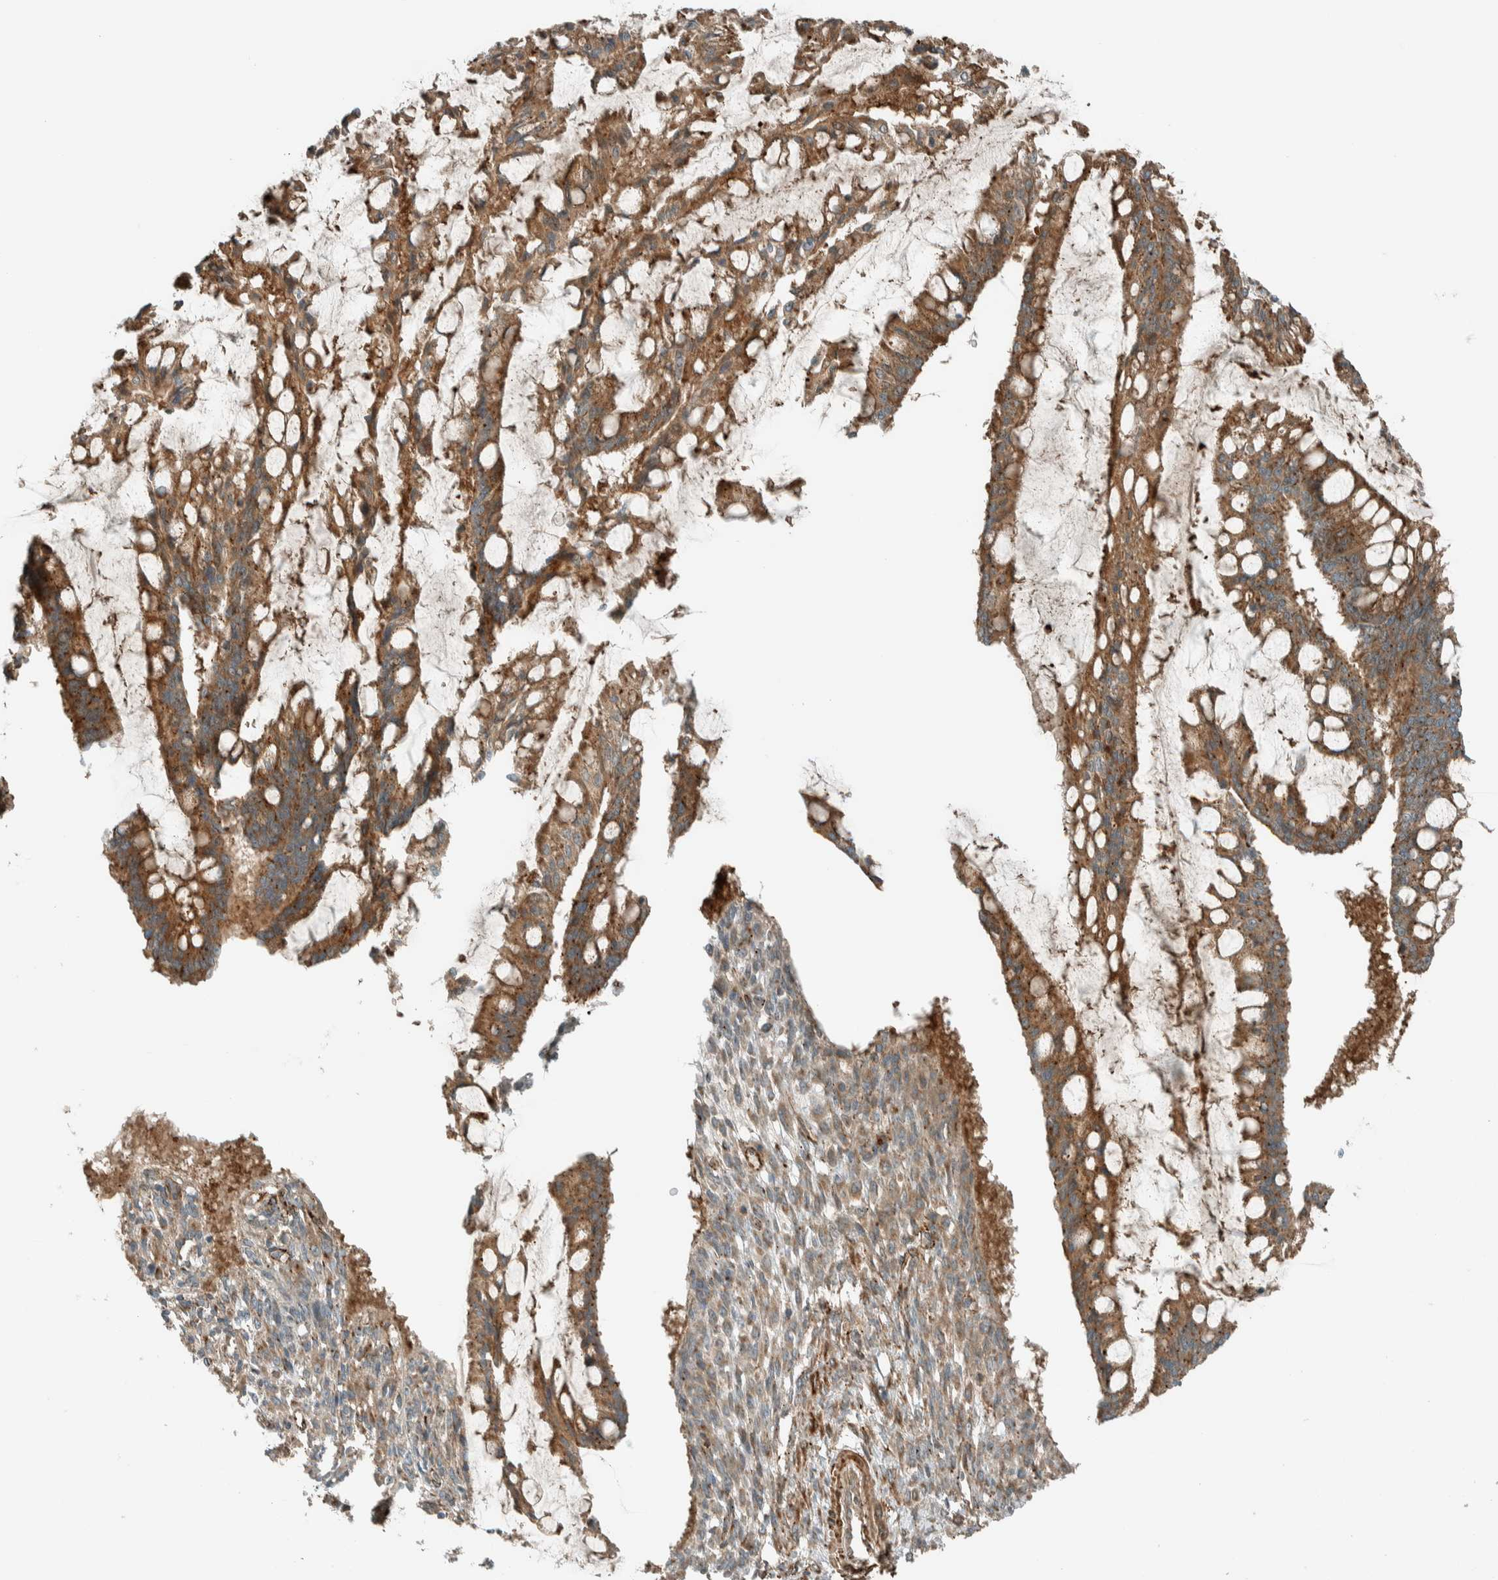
{"staining": {"intensity": "moderate", "quantity": ">75%", "location": "cytoplasmic/membranous"}, "tissue": "ovarian cancer", "cell_type": "Tumor cells", "image_type": "cancer", "snomed": [{"axis": "morphology", "description": "Cystadenocarcinoma, mucinous, NOS"}, {"axis": "topography", "description": "Ovary"}], "caption": "The photomicrograph shows staining of mucinous cystadenocarcinoma (ovarian), revealing moderate cytoplasmic/membranous protein staining (brown color) within tumor cells. (Stains: DAB (3,3'-diaminobenzidine) in brown, nuclei in blue, Microscopy: brightfield microscopy at high magnification).", "gene": "EXOC7", "patient": {"sex": "female", "age": 73}}